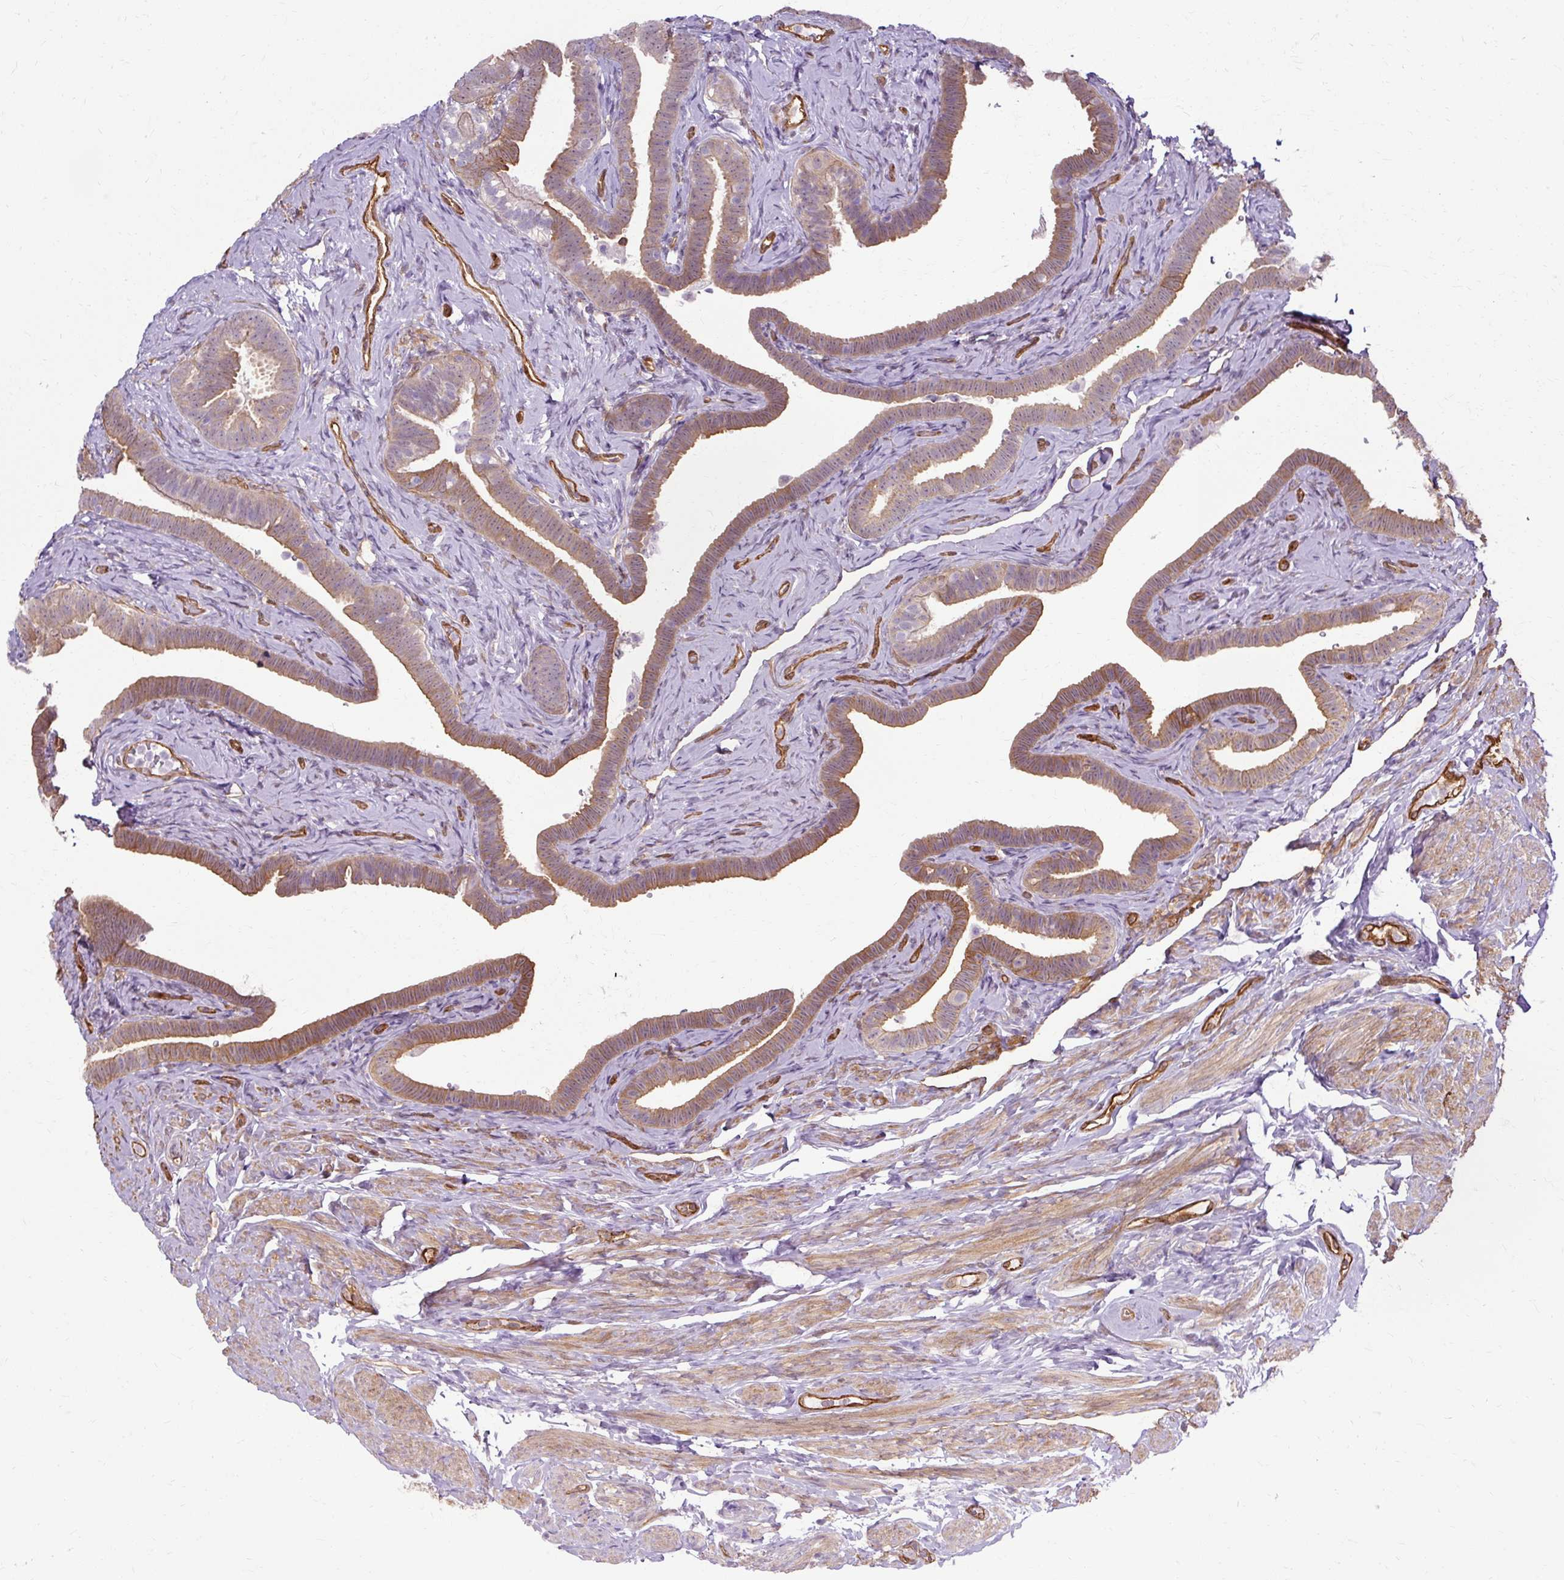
{"staining": {"intensity": "moderate", "quantity": "25%-75%", "location": "cytoplasmic/membranous"}, "tissue": "fallopian tube", "cell_type": "Glandular cells", "image_type": "normal", "snomed": [{"axis": "morphology", "description": "Normal tissue, NOS"}, {"axis": "topography", "description": "Fallopian tube"}], "caption": "Immunohistochemical staining of normal human fallopian tube demonstrates 25%-75% levels of moderate cytoplasmic/membranous protein expression in approximately 25%-75% of glandular cells. (DAB = brown stain, brightfield microscopy at high magnification).", "gene": "CNN3", "patient": {"sex": "female", "age": 69}}